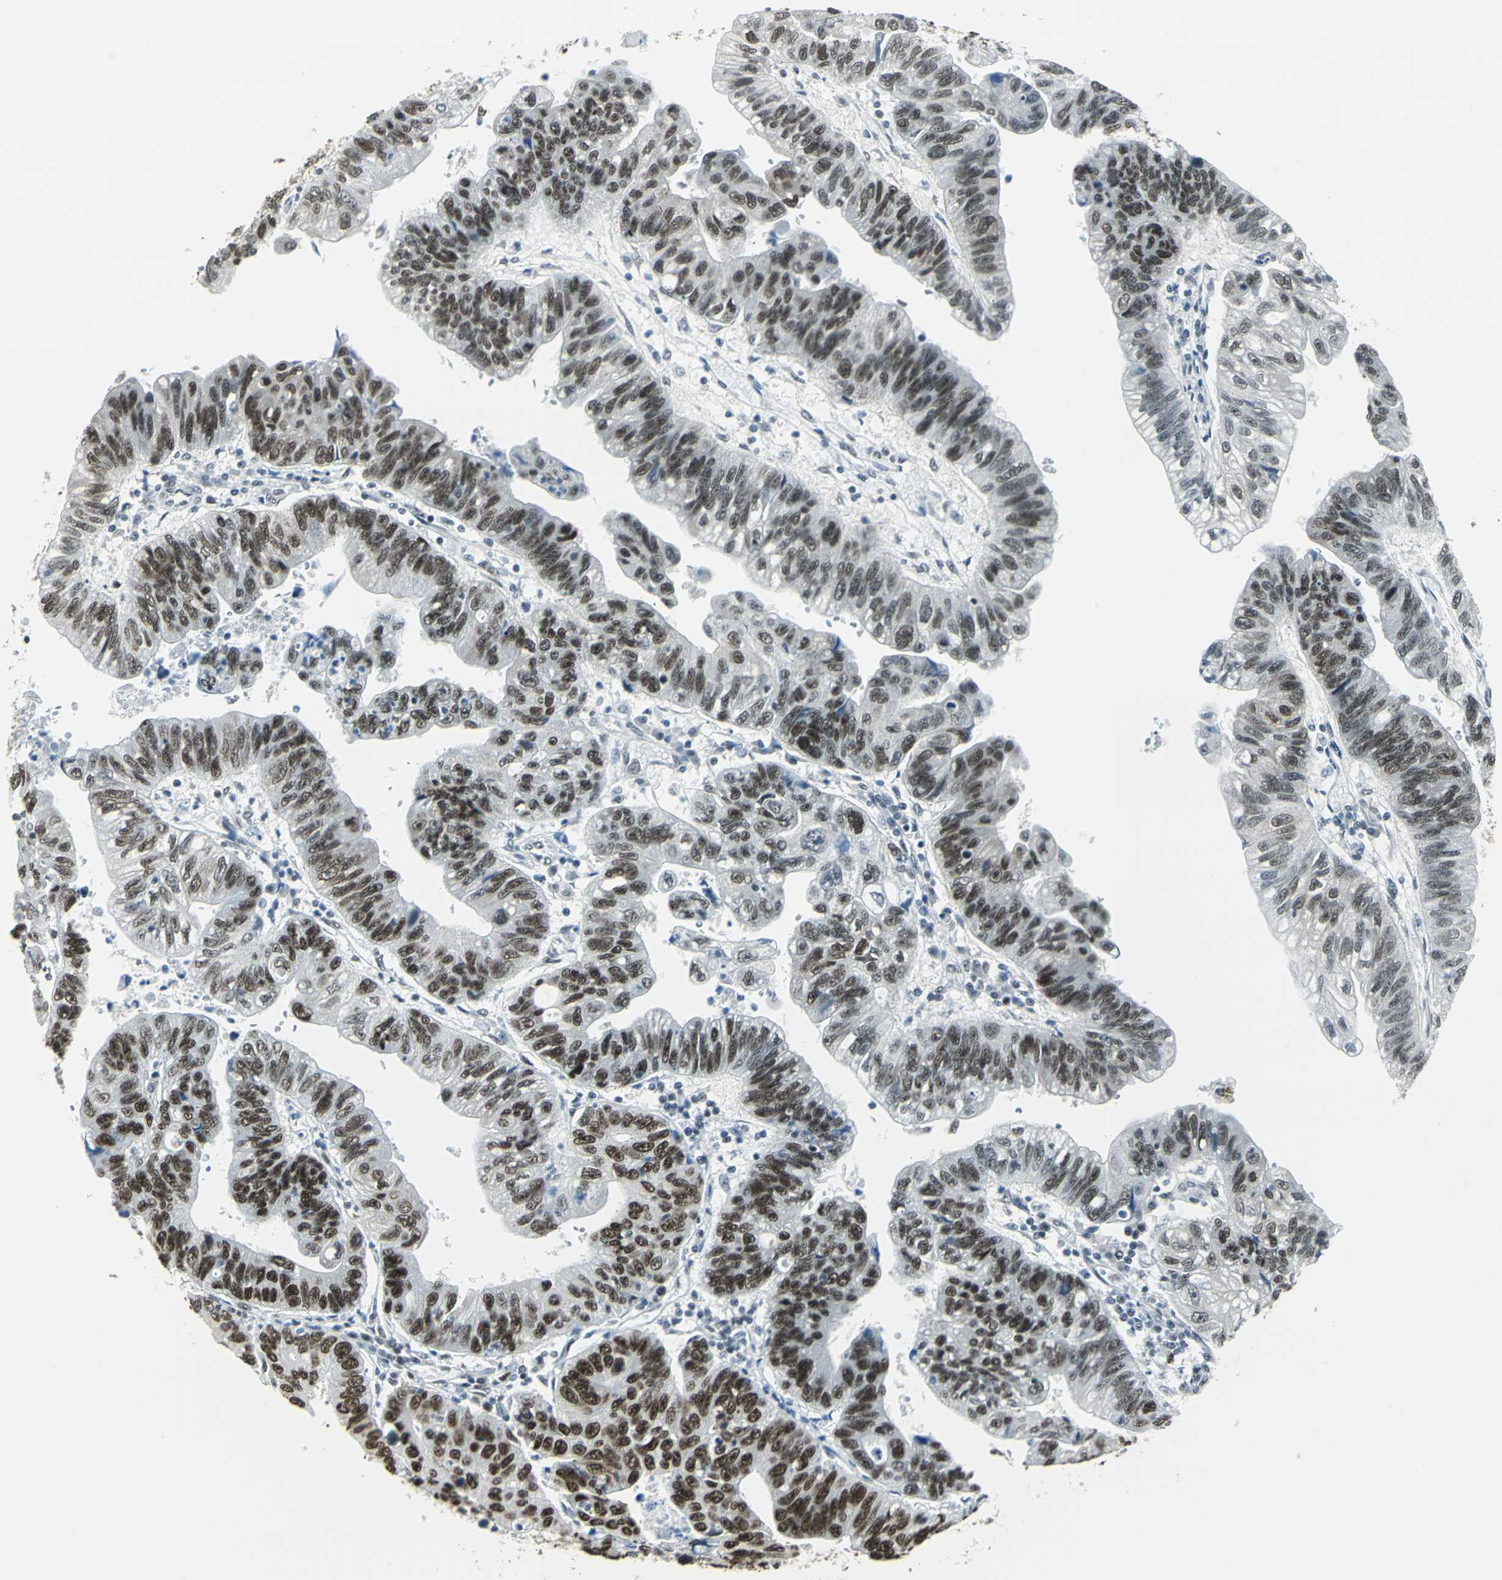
{"staining": {"intensity": "strong", "quantity": ">75%", "location": "nuclear"}, "tissue": "stomach cancer", "cell_type": "Tumor cells", "image_type": "cancer", "snomed": [{"axis": "morphology", "description": "Adenocarcinoma, NOS"}, {"axis": "topography", "description": "Stomach"}], "caption": "IHC photomicrograph of neoplastic tissue: human stomach cancer stained using immunohistochemistry (IHC) demonstrates high levels of strong protein expression localized specifically in the nuclear of tumor cells, appearing as a nuclear brown color.", "gene": "ADNP", "patient": {"sex": "male", "age": 59}}